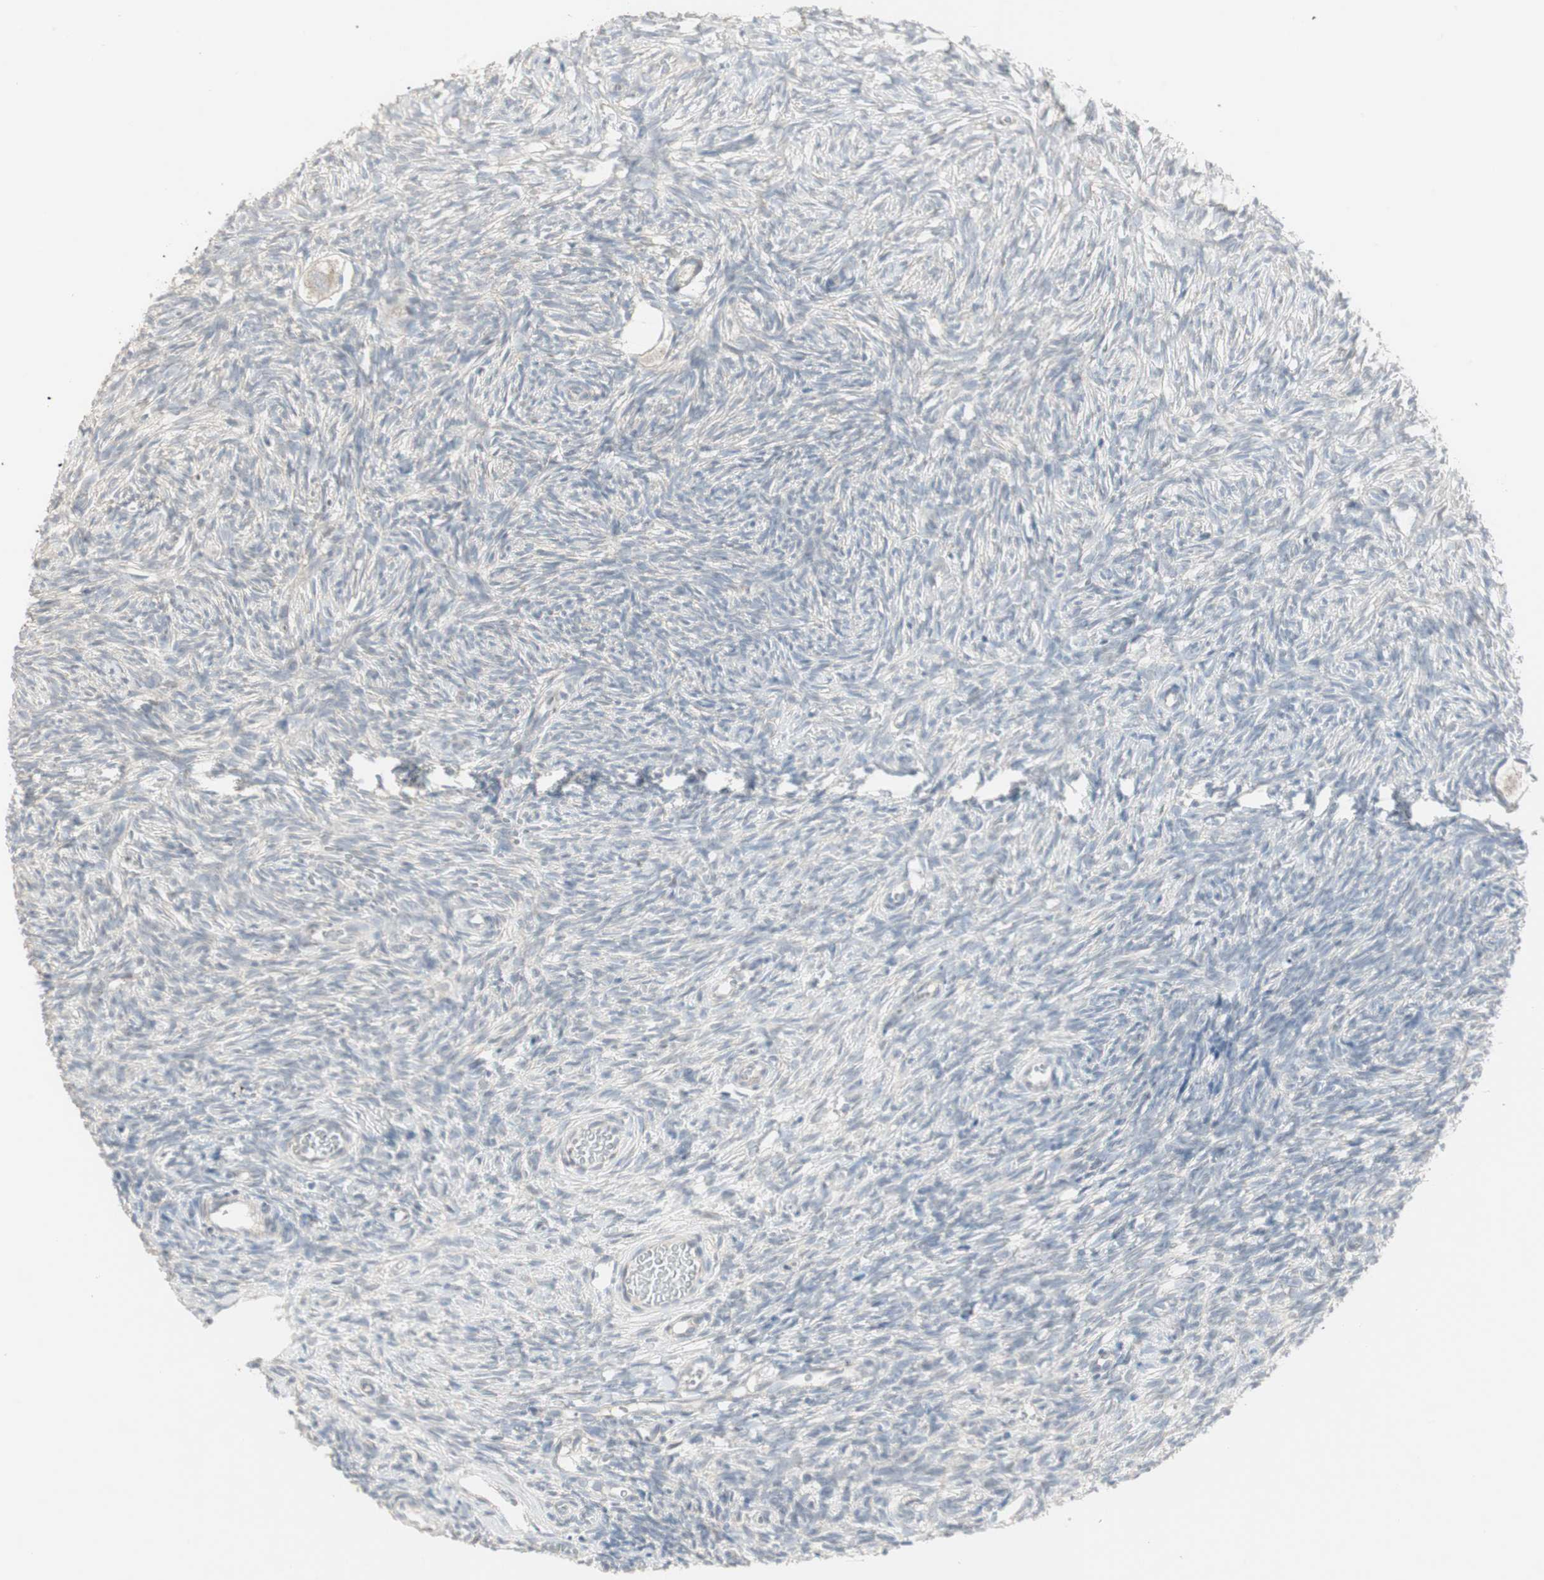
{"staining": {"intensity": "weak", "quantity": ">75%", "location": "cytoplasmic/membranous"}, "tissue": "ovary", "cell_type": "Follicle cells", "image_type": "normal", "snomed": [{"axis": "morphology", "description": "Normal tissue, NOS"}, {"axis": "topography", "description": "Ovary"}], "caption": "An image of human ovary stained for a protein demonstrates weak cytoplasmic/membranous brown staining in follicle cells.", "gene": "ZFP36", "patient": {"sex": "female", "age": 35}}